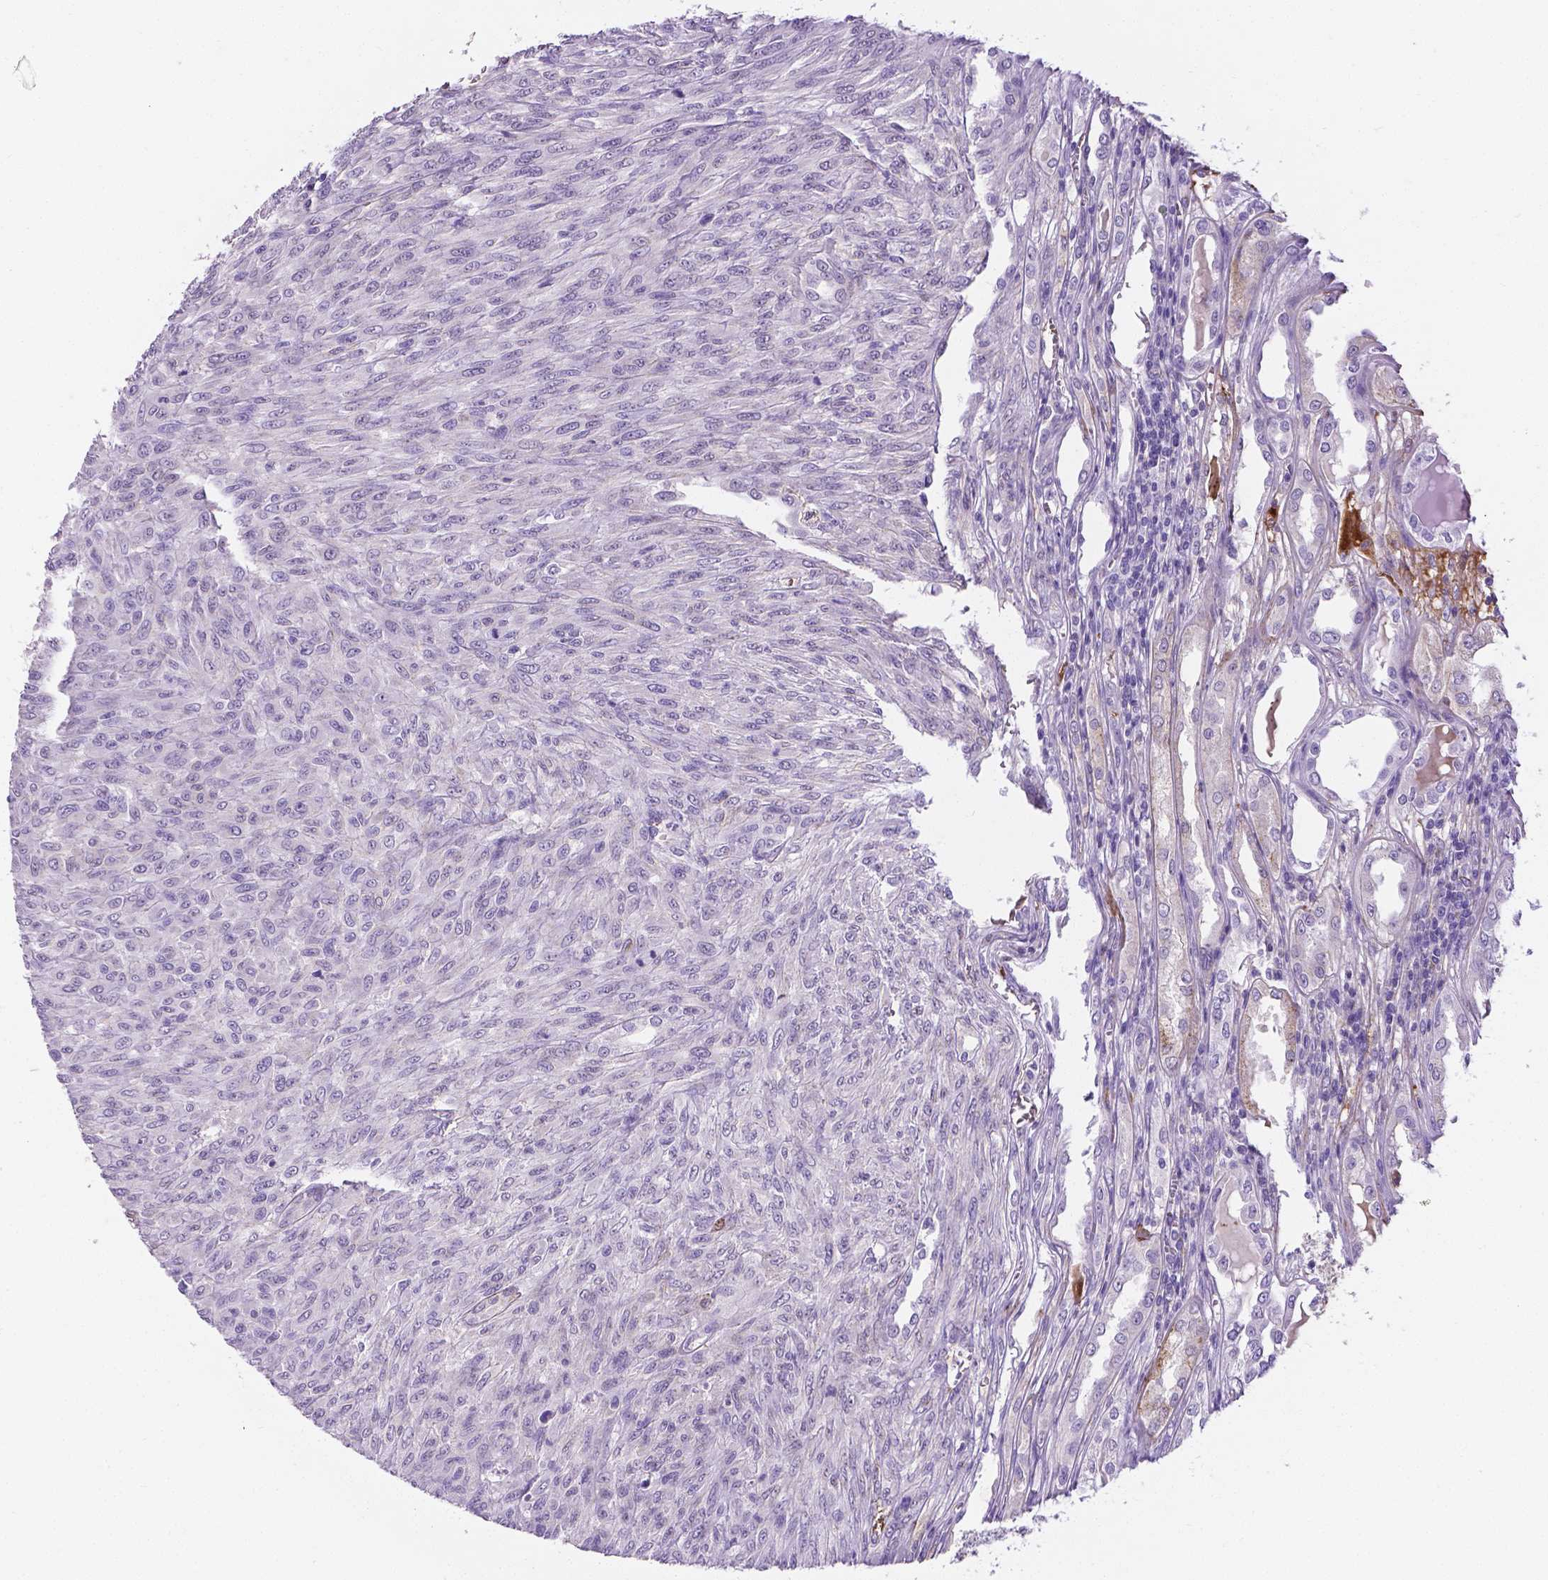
{"staining": {"intensity": "negative", "quantity": "none", "location": "none"}, "tissue": "renal cancer", "cell_type": "Tumor cells", "image_type": "cancer", "snomed": [{"axis": "morphology", "description": "Adenocarcinoma, NOS"}, {"axis": "topography", "description": "Kidney"}], "caption": "Tumor cells show no significant protein staining in adenocarcinoma (renal).", "gene": "APOE", "patient": {"sex": "male", "age": 58}}